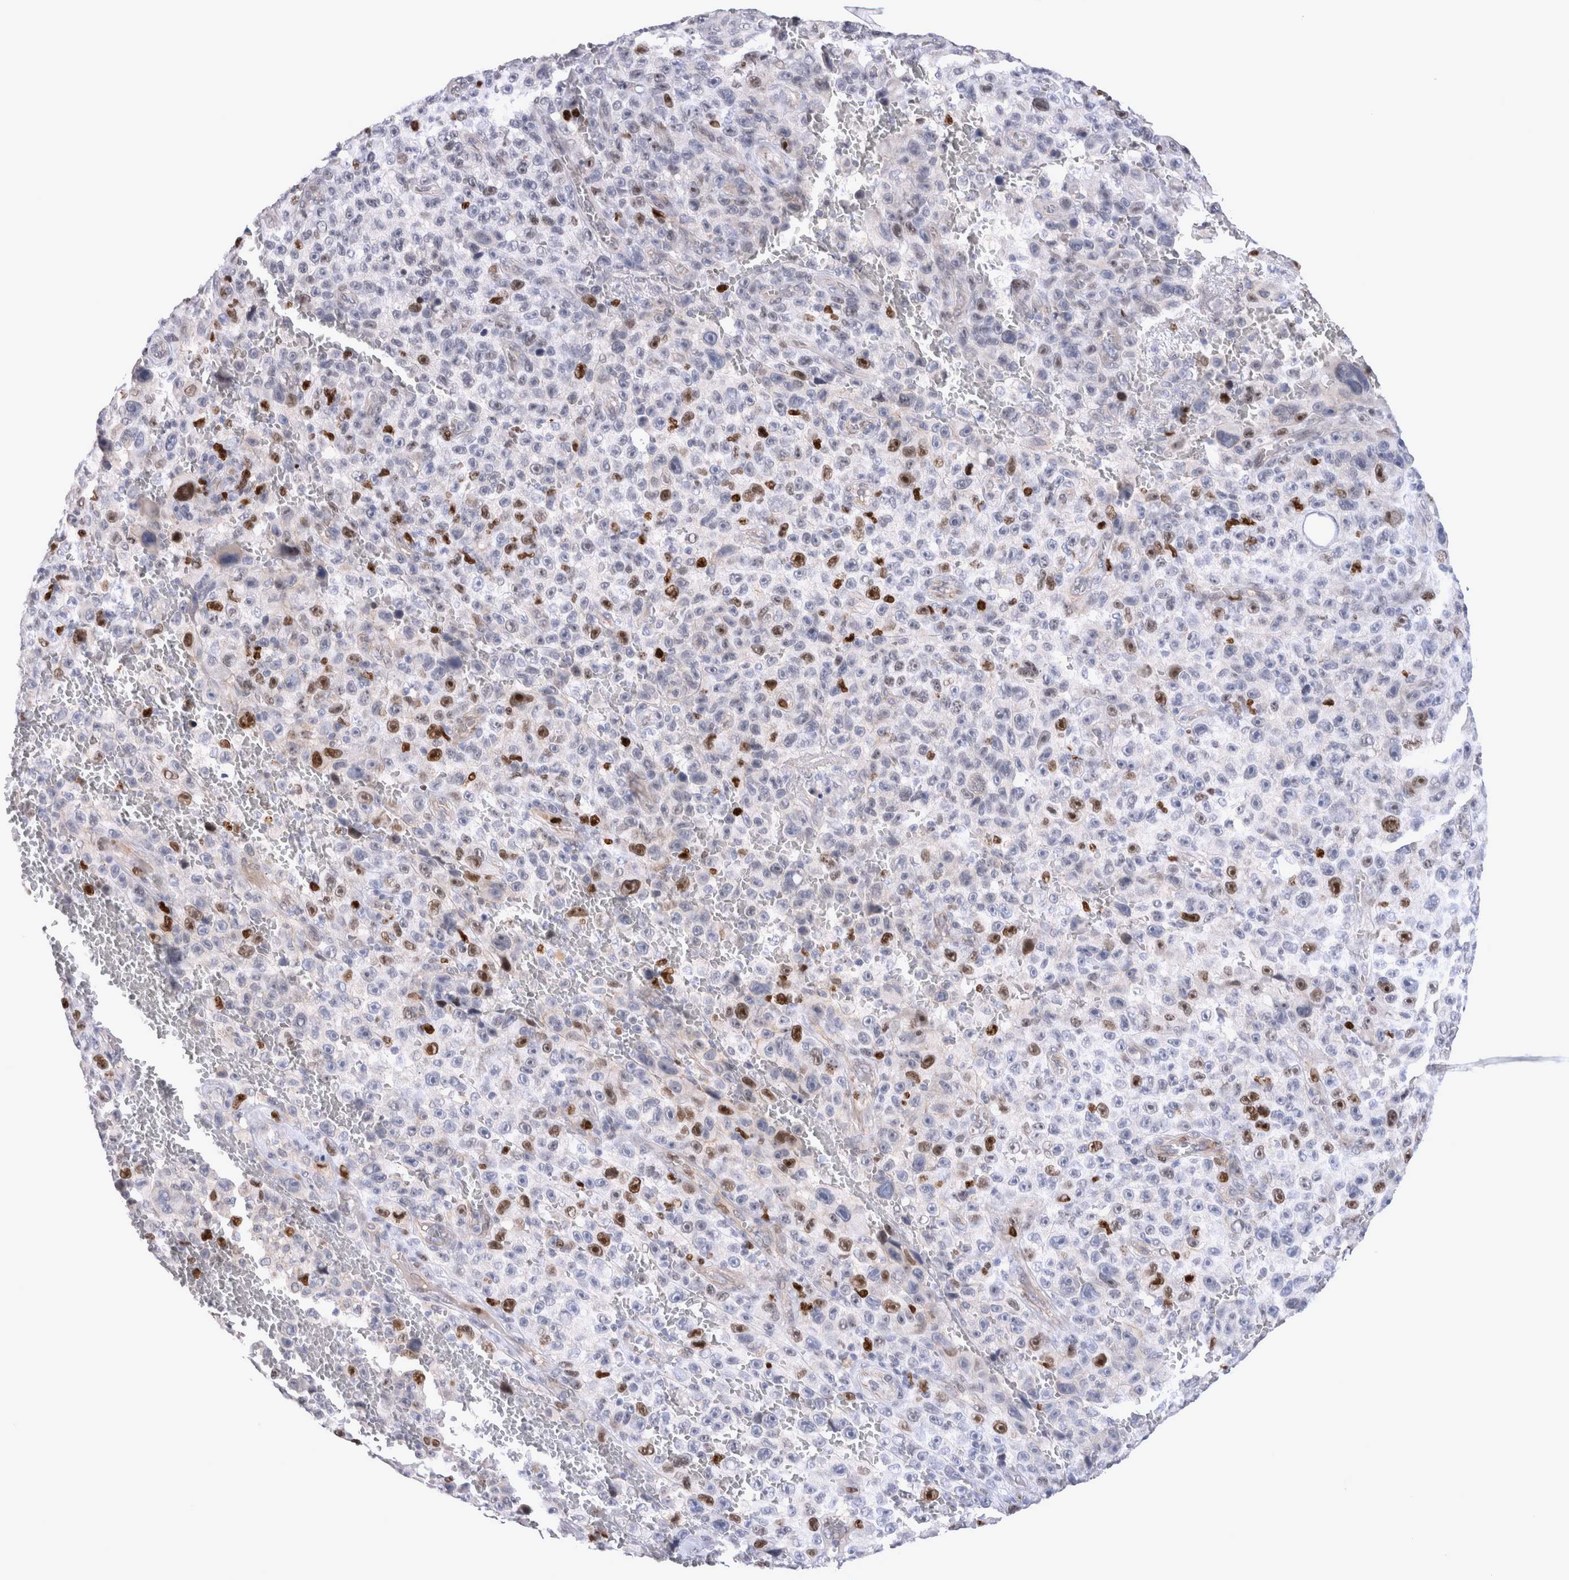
{"staining": {"intensity": "strong", "quantity": "<25%", "location": "nuclear"}, "tissue": "melanoma", "cell_type": "Tumor cells", "image_type": "cancer", "snomed": [{"axis": "morphology", "description": "Malignant melanoma, NOS"}, {"axis": "topography", "description": "Skin"}], "caption": "Malignant melanoma stained with IHC reveals strong nuclear expression in approximately <25% of tumor cells.", "gene": "KIF18B", "patient": {"sex": "female", "age": 82}}